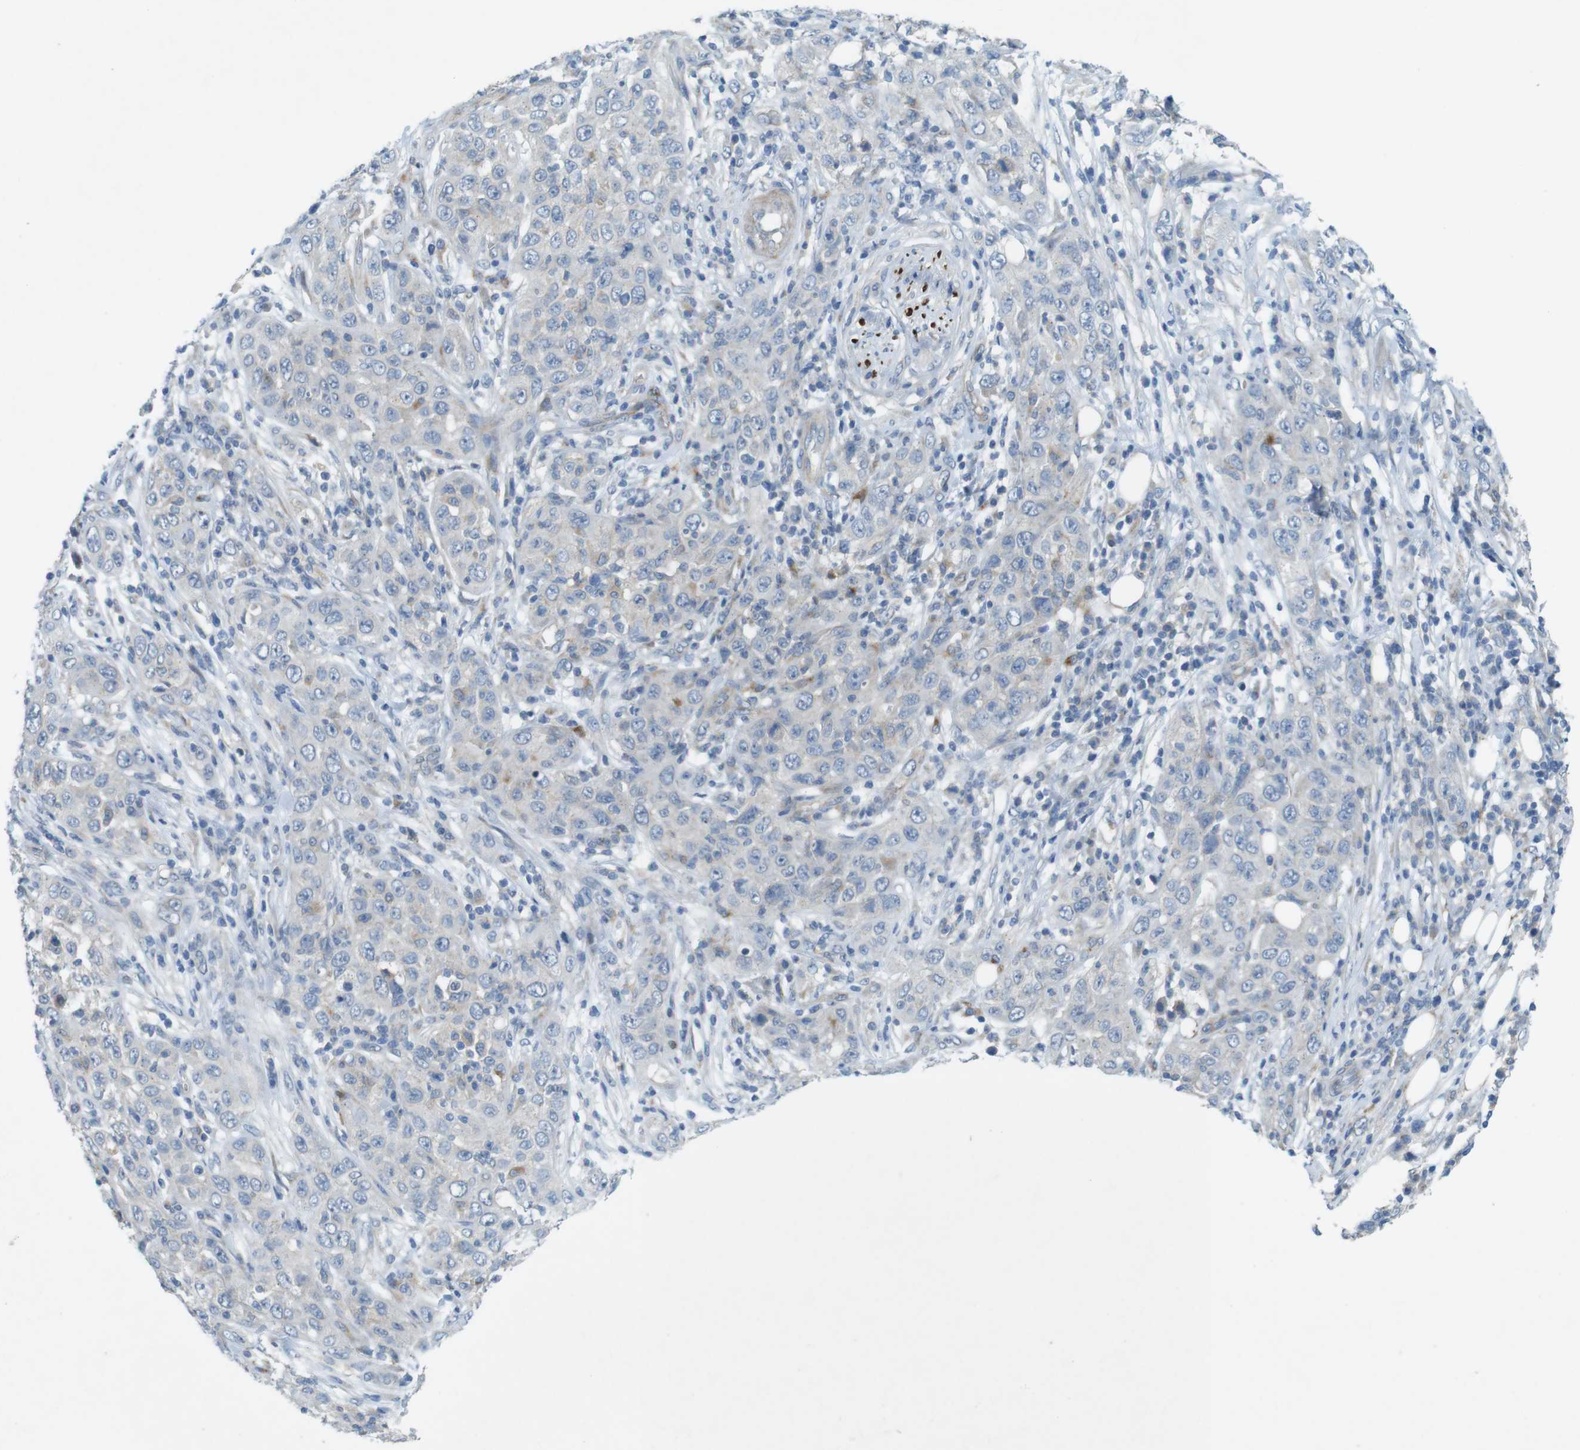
{"staining": {"intensity": "negative", "quantity": "none", "location": "none"}, "tissue": "skin cancer", "cell_type": "Tumor cells", "image_type": "cancer", "snomed": [{"axis": "morphology", "description": "Squamous cell carcinoma, NOS"}, {"axis": "topography", "description": "Skin"}], "caption": "DAB (3,3'-diaminobenzidine) immunohistochemical staining of human squamous cell carcinoma (skin) exhibits no significant staining in tumor cells.", "gene": "TYW1", "patient": {"sex": "female", "age": 88}}